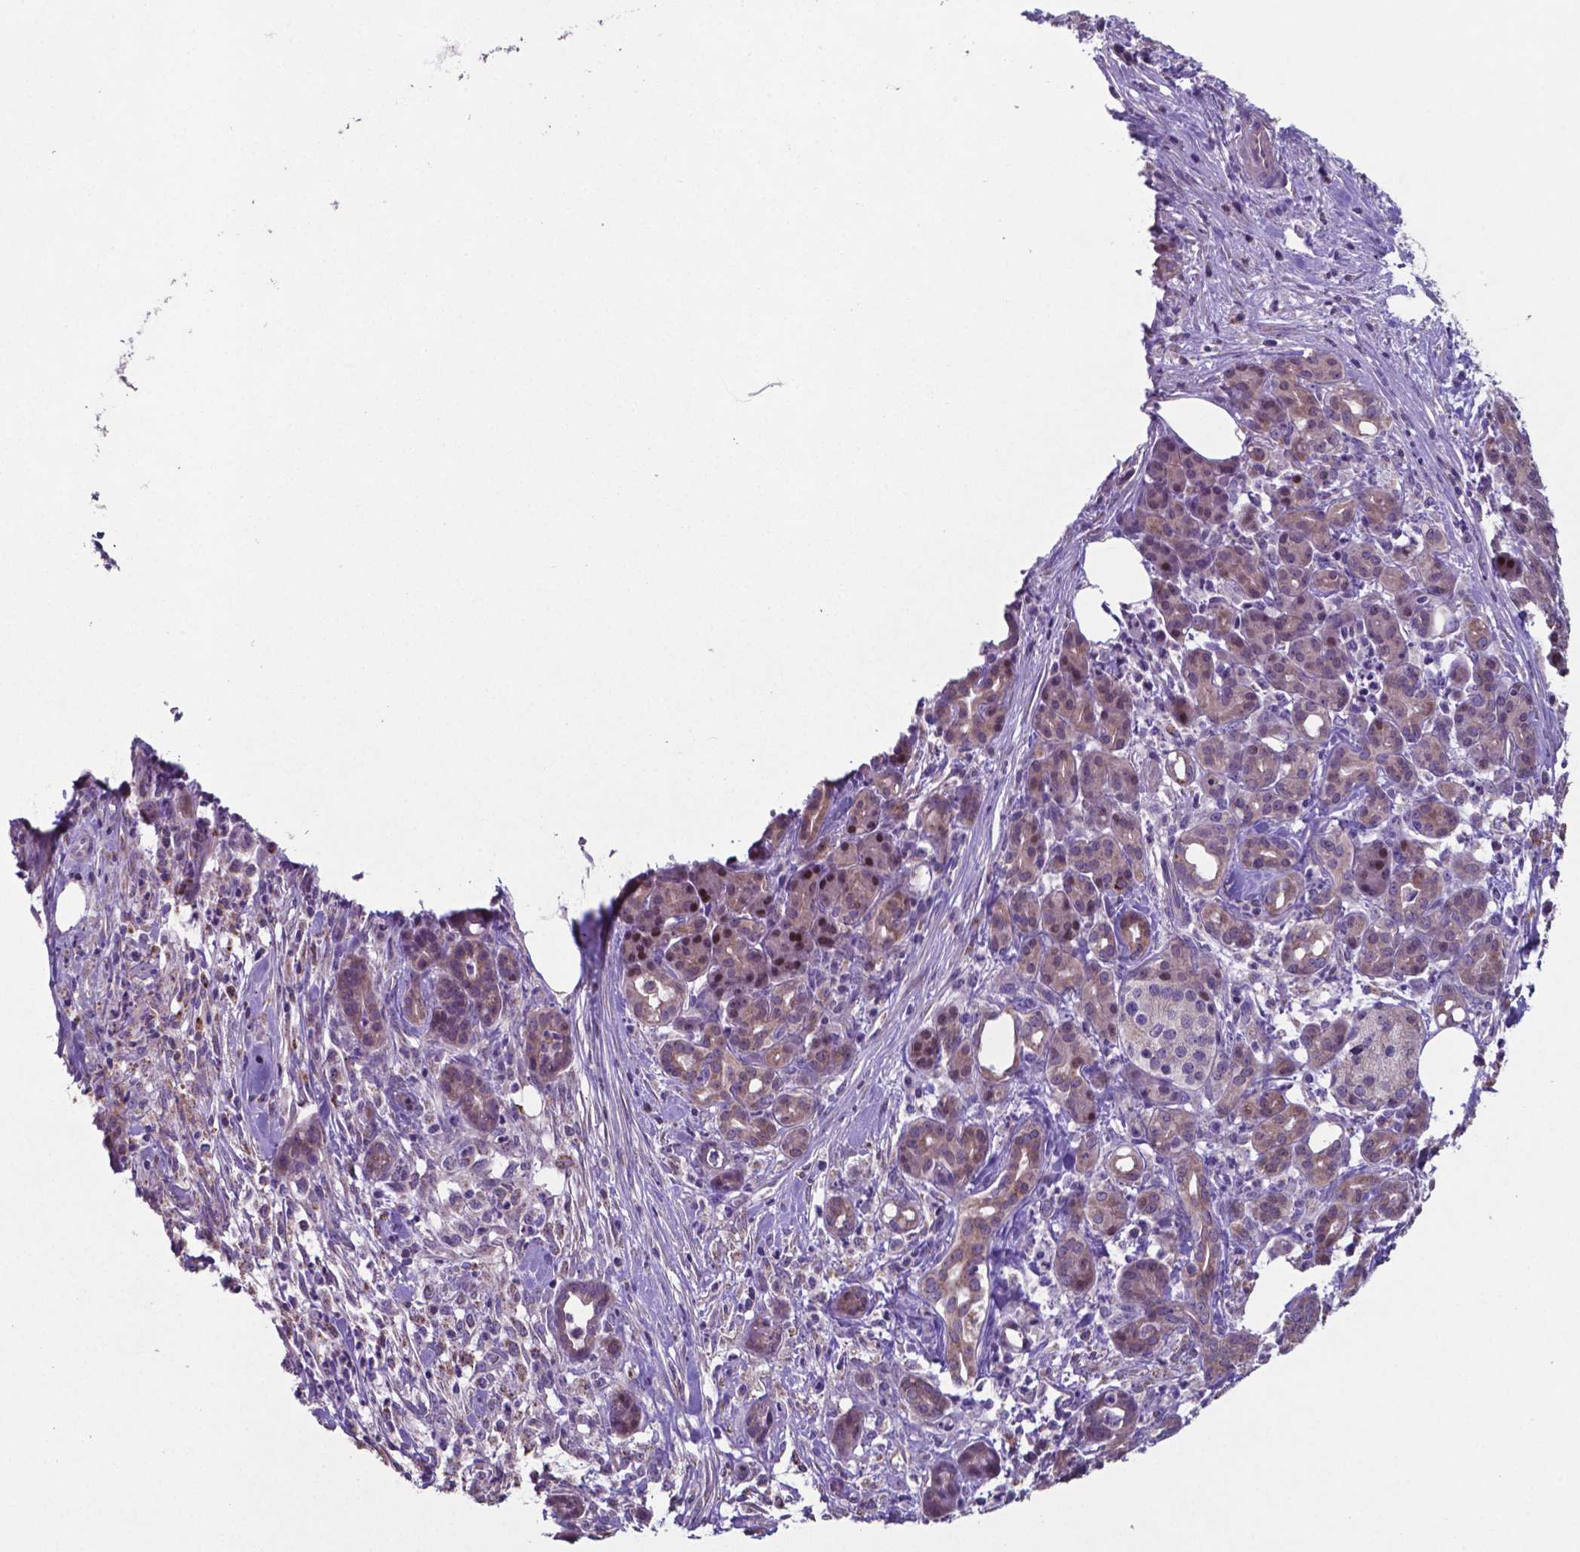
{"staining": {"intensity": "weak", "quantity": ">75%", "location": "cytoplasmic/membranous"}, "tissue": "pancreatic cancer", "cell_type": "Tumor cells", "image_type": "cancer", "snomed": [{"axis": "morphology", "description": "Adenocarcinoma, NOS"}, {"axis": "topography", "description": "Pancreas"}], "caption": "Immunohistochemistry (IHC) histopathology image of neoplastic tissue: human pancreatic cancer stained using immunohistochemistry (IHC) shows low levels of weak protein expression localized specifically in the cytoplasmic/membranous of tumor cells, appearing as a cytoplasmic/membranous brown color.", "gene": "TYRO3", "patient": {"sex": "female", "age": 66}}